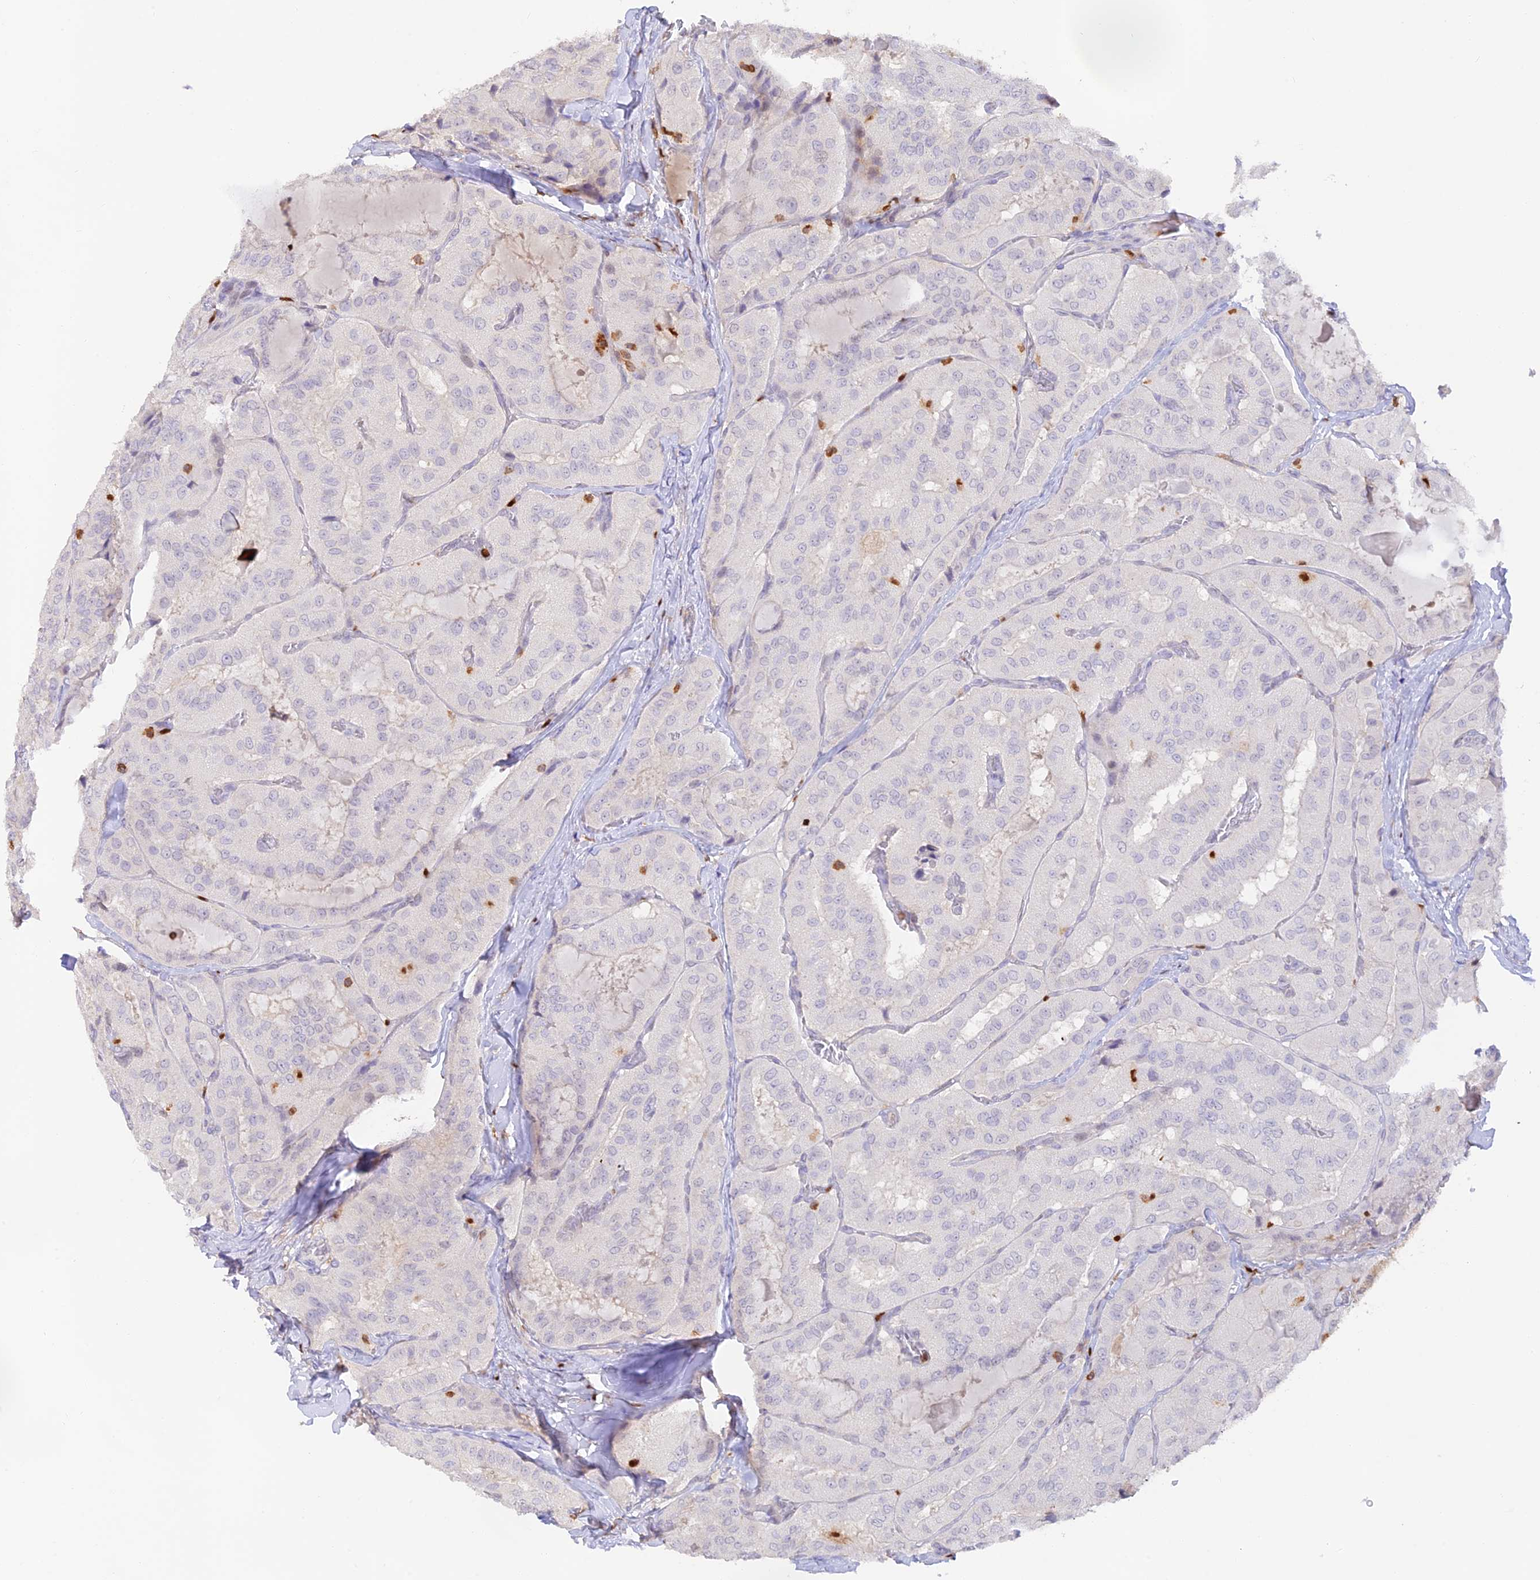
{"staining": {"intensity": "negative", "quantity": "none", "location": "none"}, "tissue": "thyroid cancer", "cell_type": "Tumor cells", "image_type": "cancer", "snomed": [{"axis": "morphology", "description": "Normal tissue, NOS"}, {"axis": "morphology", "description": "Papillary adenocarcinoma, NOS"}, {"axis": "topography", "description": "Thyroid gland"}], "caption": "This is an immunohistochemistry photomicrograph of thyroid cancer (papillary adenocarcinoma). There is no positivity in tumor cells.", "gene": "DENND1C", "patient": {"sex": "female", "age": 59}}